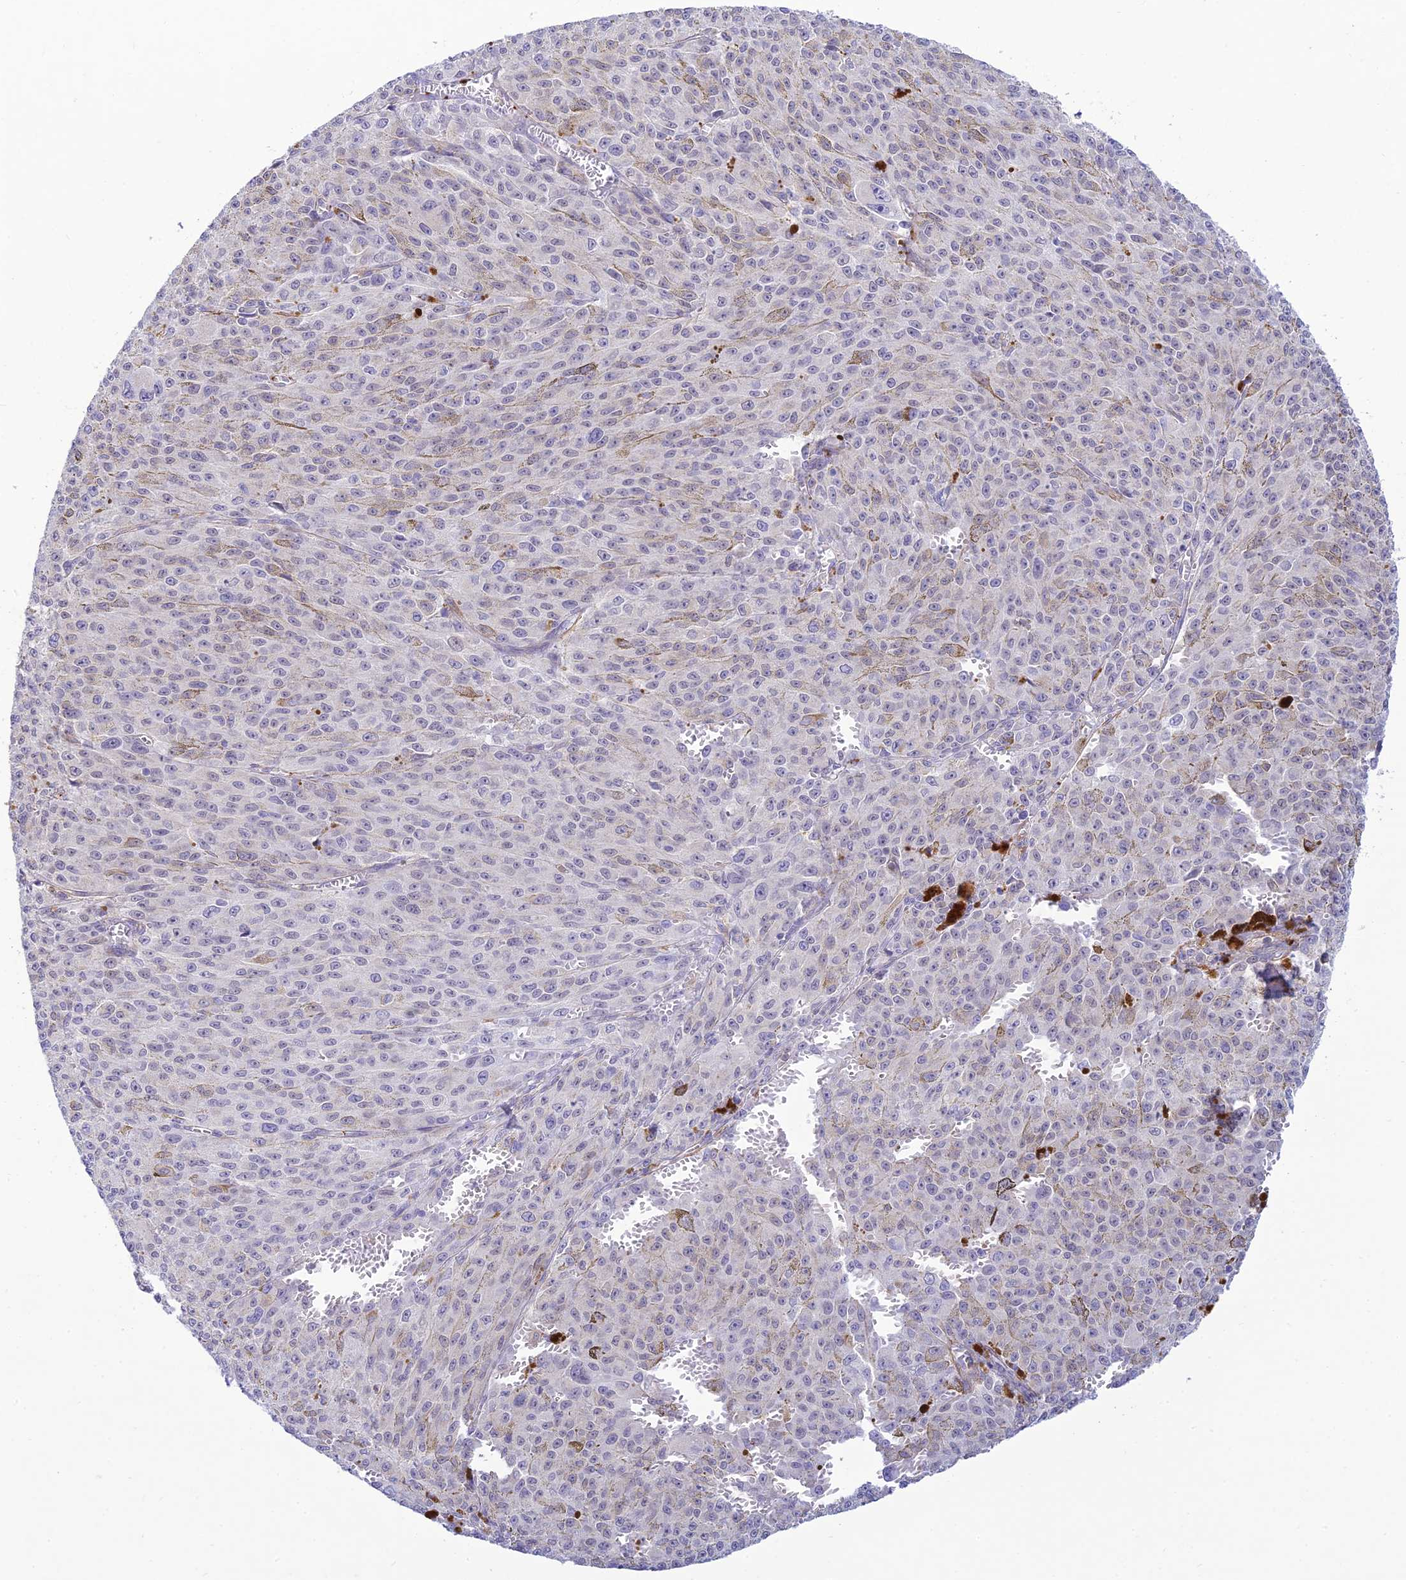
{"staining": {"intensity": "negative", "quantity": "none", "location": "none"}, "tissue": "melanoma", "cell_type": "Tumor cells", "image_type": "cancer", "snomed": [{"axis": "morphology", "description": "Malignant melanoma, NOS"}, {"axis": "topography", "description": "Skin"}], "caption": "Immunohistochemistry image of human malignant melanoma stained for a protein (brown), which demonstrates no positivity in tumor cells. (DAB (3,3'-diaminobenzidine) immunohistochemistry (IHC) with hematoxylin counter stain).", "gene": "FBXW4", "patient": {"sex": "female", "age": 52}}